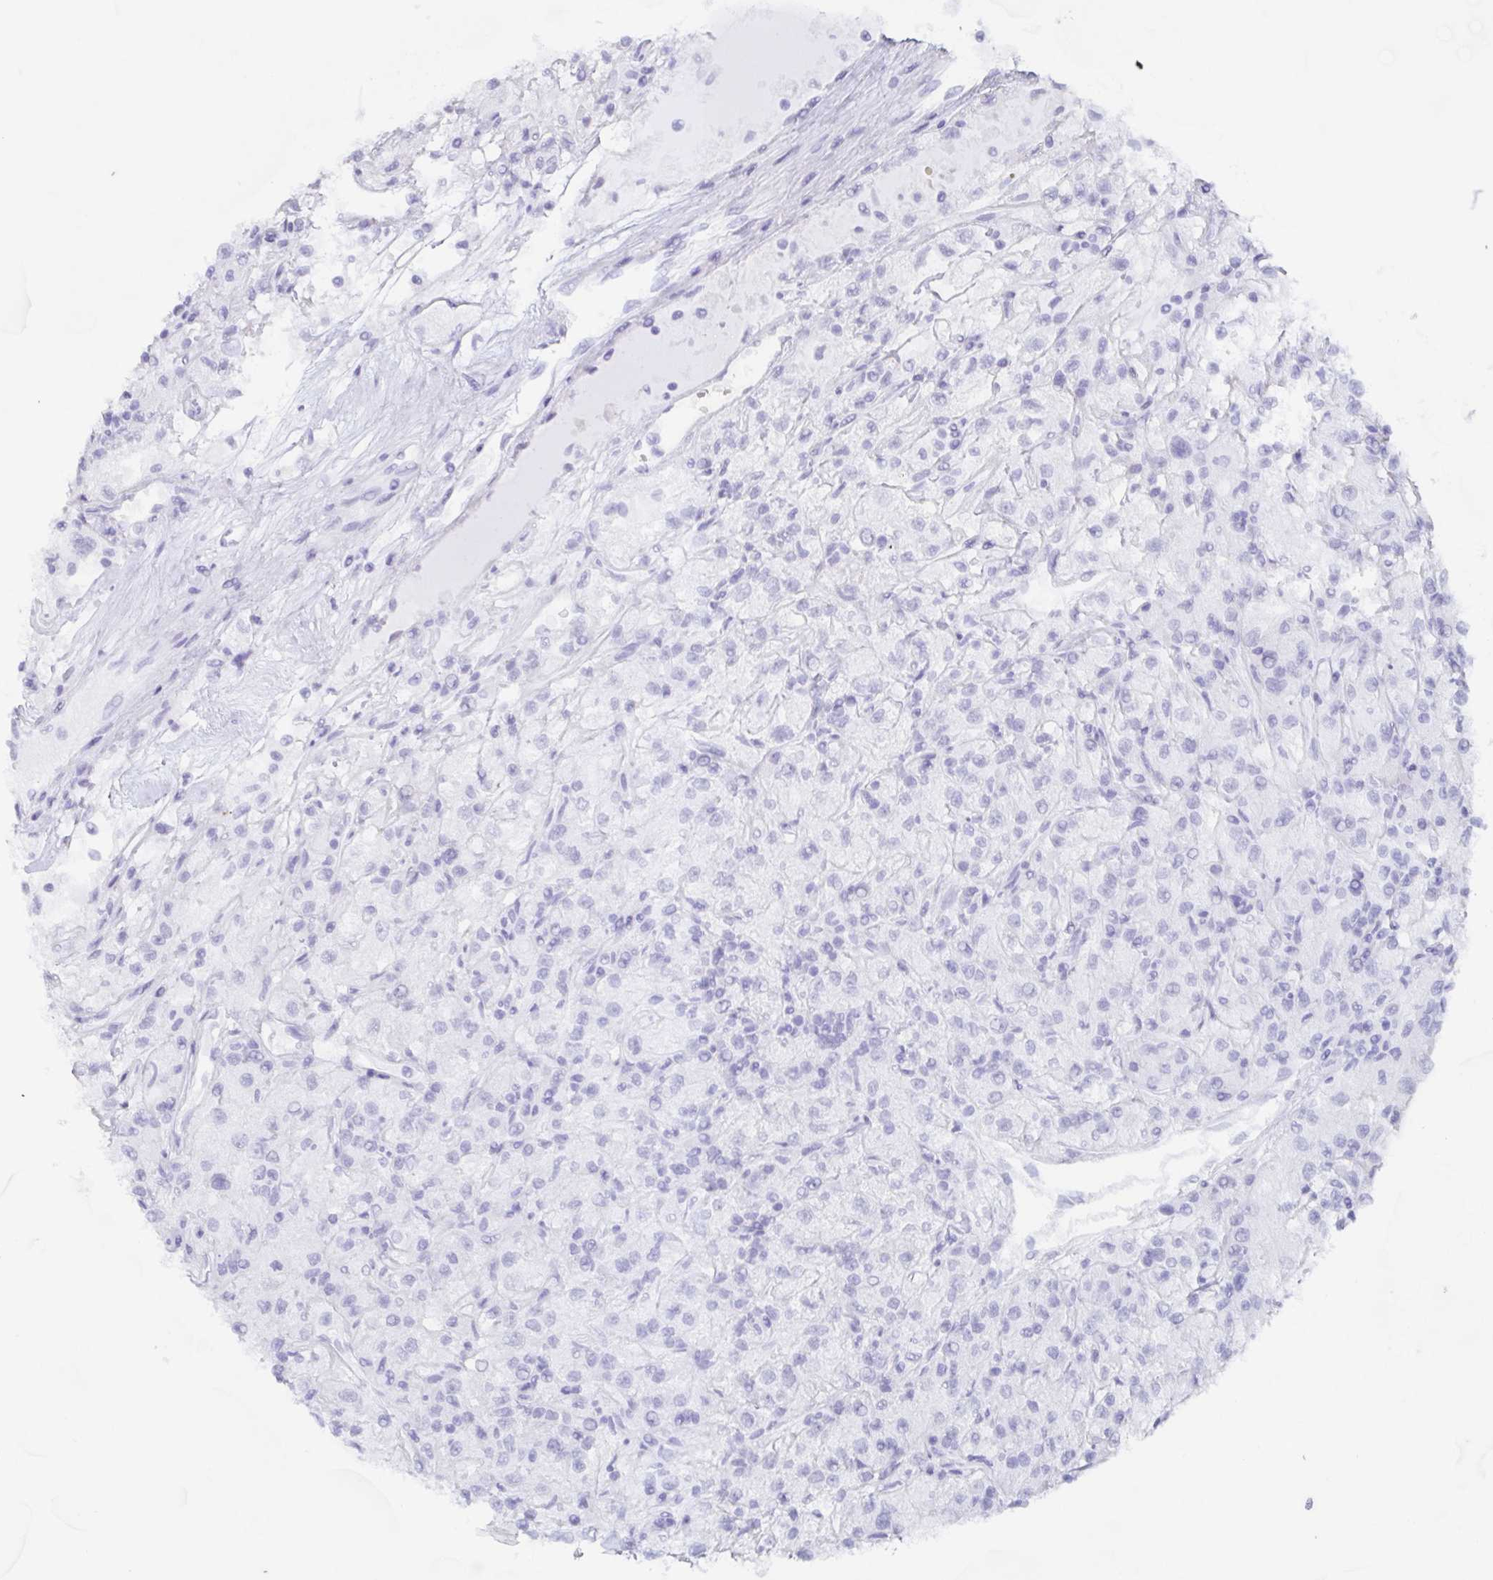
{"staining": {"intensity": "negative", "quantity": "none", "location": "none"}, "tissue": "renal cancer", "cell_type": "Tumor cells", "image_type": "cancer", "snomed": [{"axis": "morphology", "description": "Adenocarcinoma, NOS"}, {"axis": "topography", "description": "Kidney"}], "caption": "Renal cancer (adenocarcinoma) was stained to show a protein in brown. There is no significant positivity in tumor cells. Nuclei are stained in blue.", "gene": "AGFG2", "patient": {"sex": "female", "age": 59}}